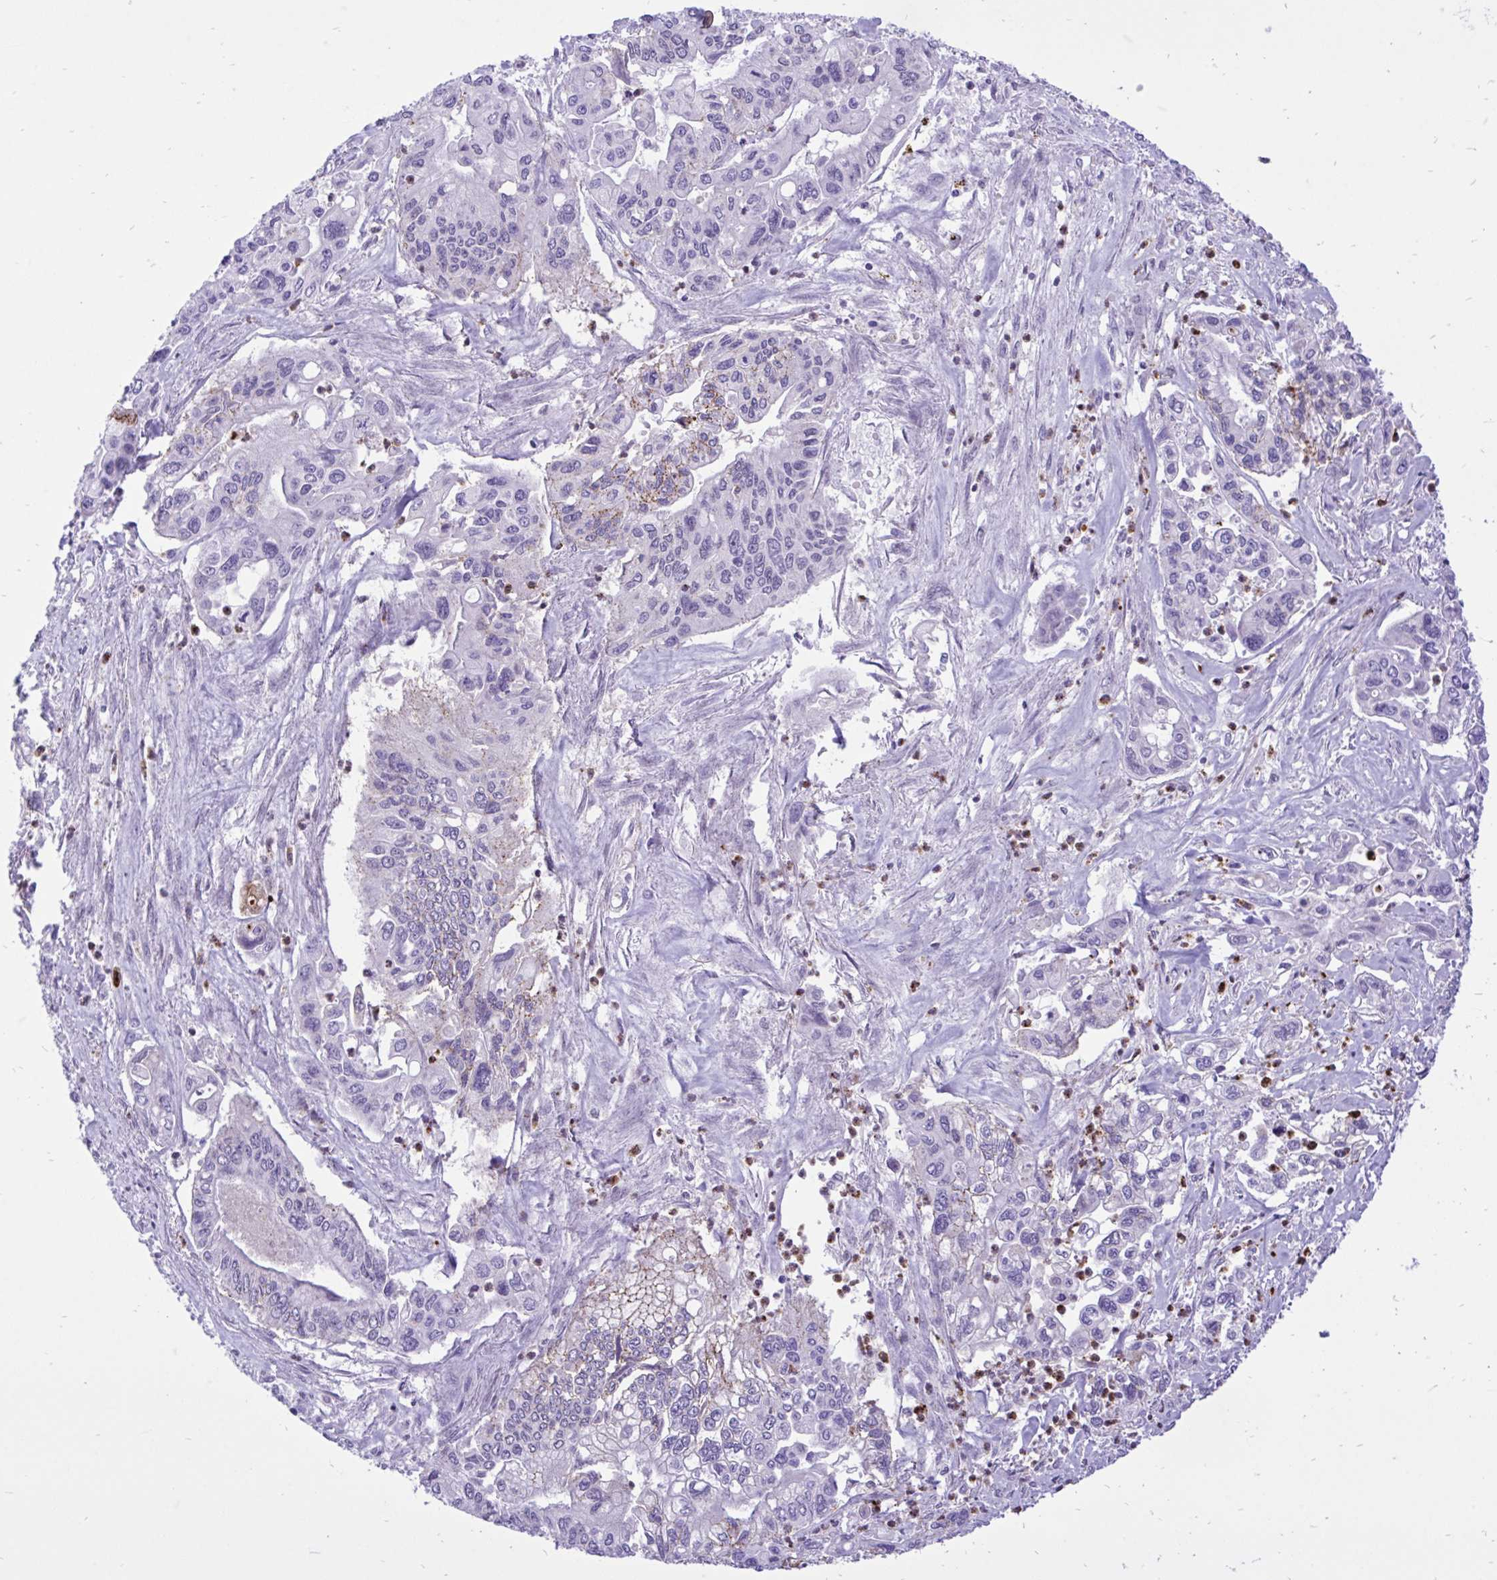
{"staining": {"intensity": "weak", "quantity": "<25%", "location": "cytoplasmic/membranous"}, "tissue": "pancreatic cancer", "cell_type": "Tumor cells", "image_type": "cancer", "snomed": [{"axis": "morphology", "description": "Adenocarcinoma, NOS"}, {"axis": "topography", "description": "Pancreas"}], "caption": "The photomicrograph displays no staining of tumor cells in pancreatic adenocarcinoma.", "gene": "CXCL8", "patient": {"sex": "male", "age": 62}}